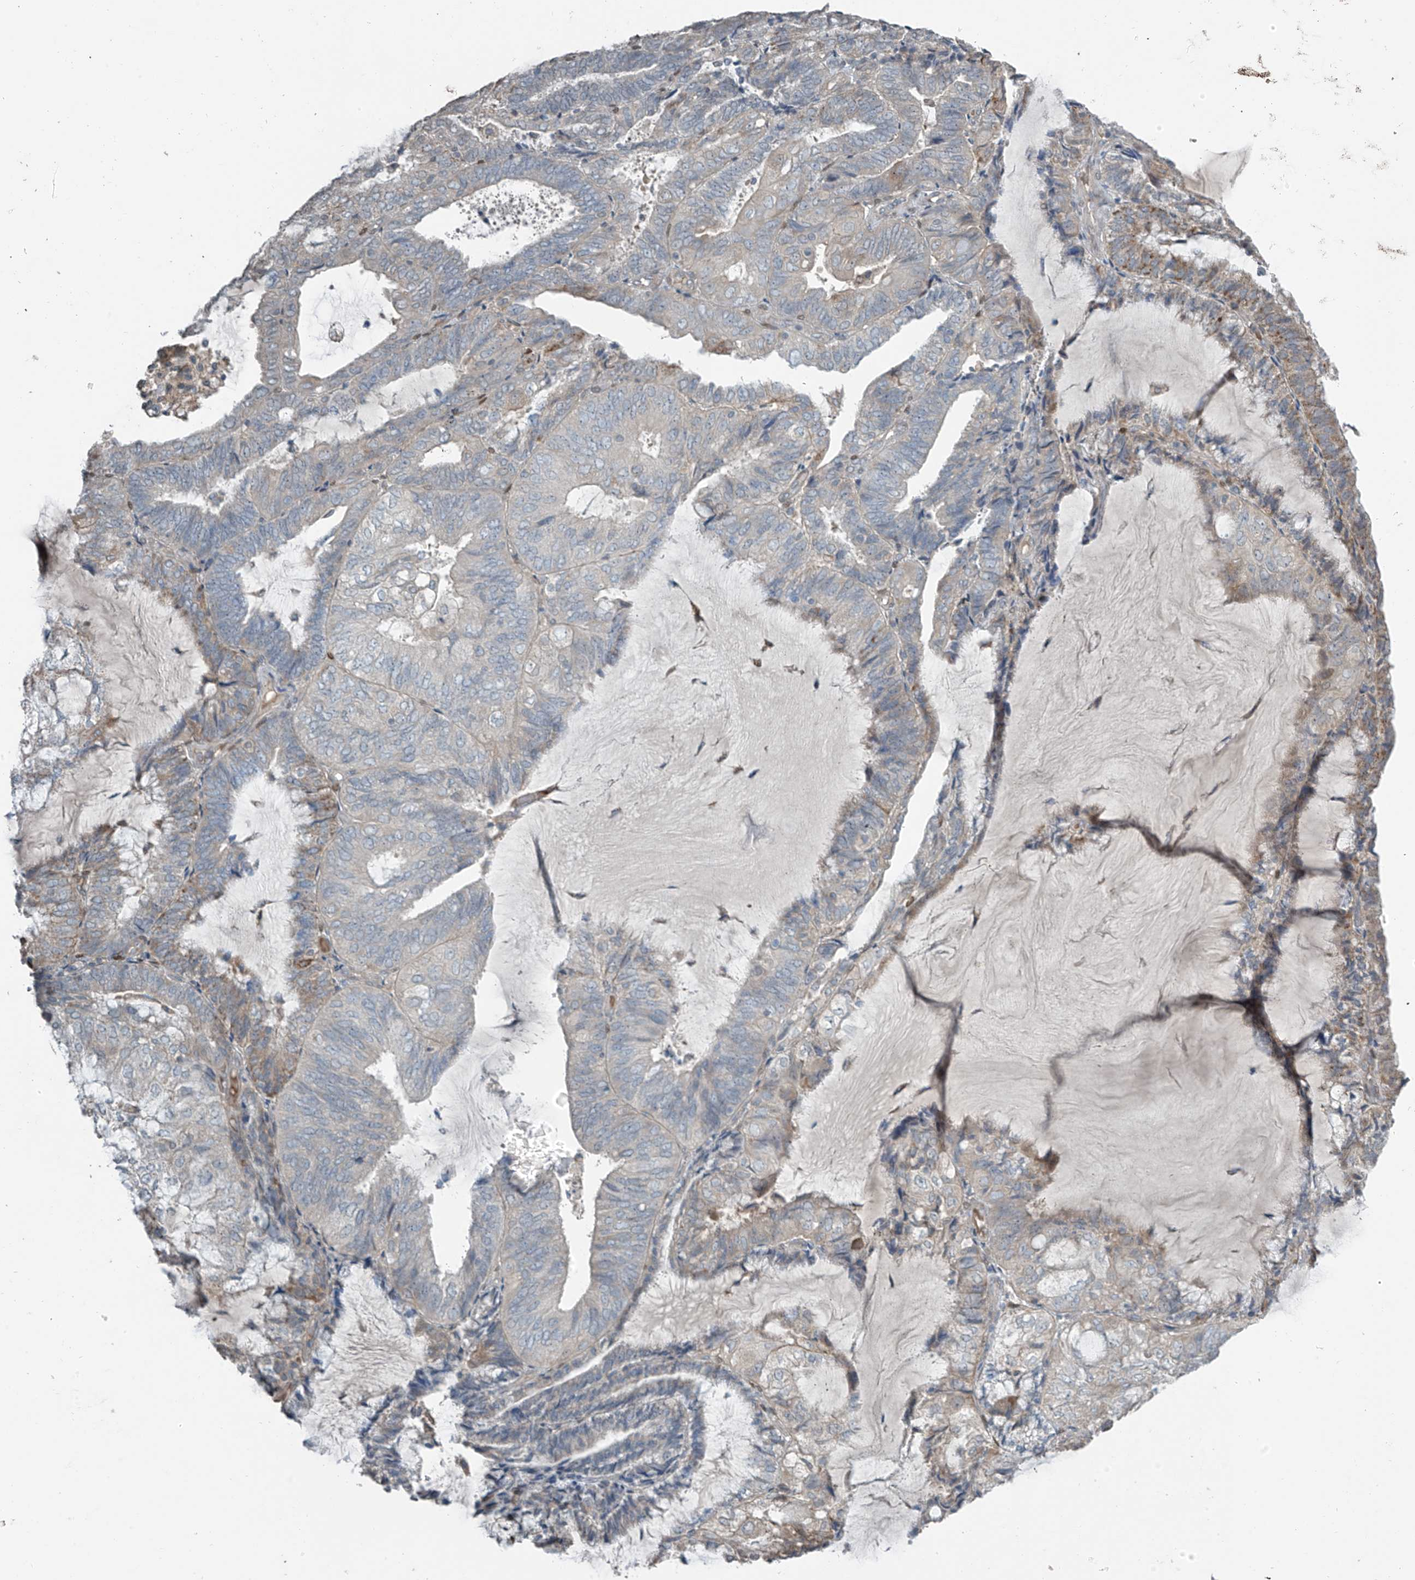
{"staining": {"intensity": "weak", "quantity": "<25%", "location": "cytoplasmic/membranous"}, "tissue": "endometrial cancer", "cell_type": "Tumor cells", "image_type": "cancer", "snomed": [{"axis": "morphology", "description": "Adenocarcinoma, NOS"}, {"axis": "topography", "description": "Endometrium"}], "caption": "A histopathology image of human endometrial adenocarcinoma is negative for staining in tumor cells.", "gene": "HOXA11", "patient": {"sex": "female", "age": 81}}